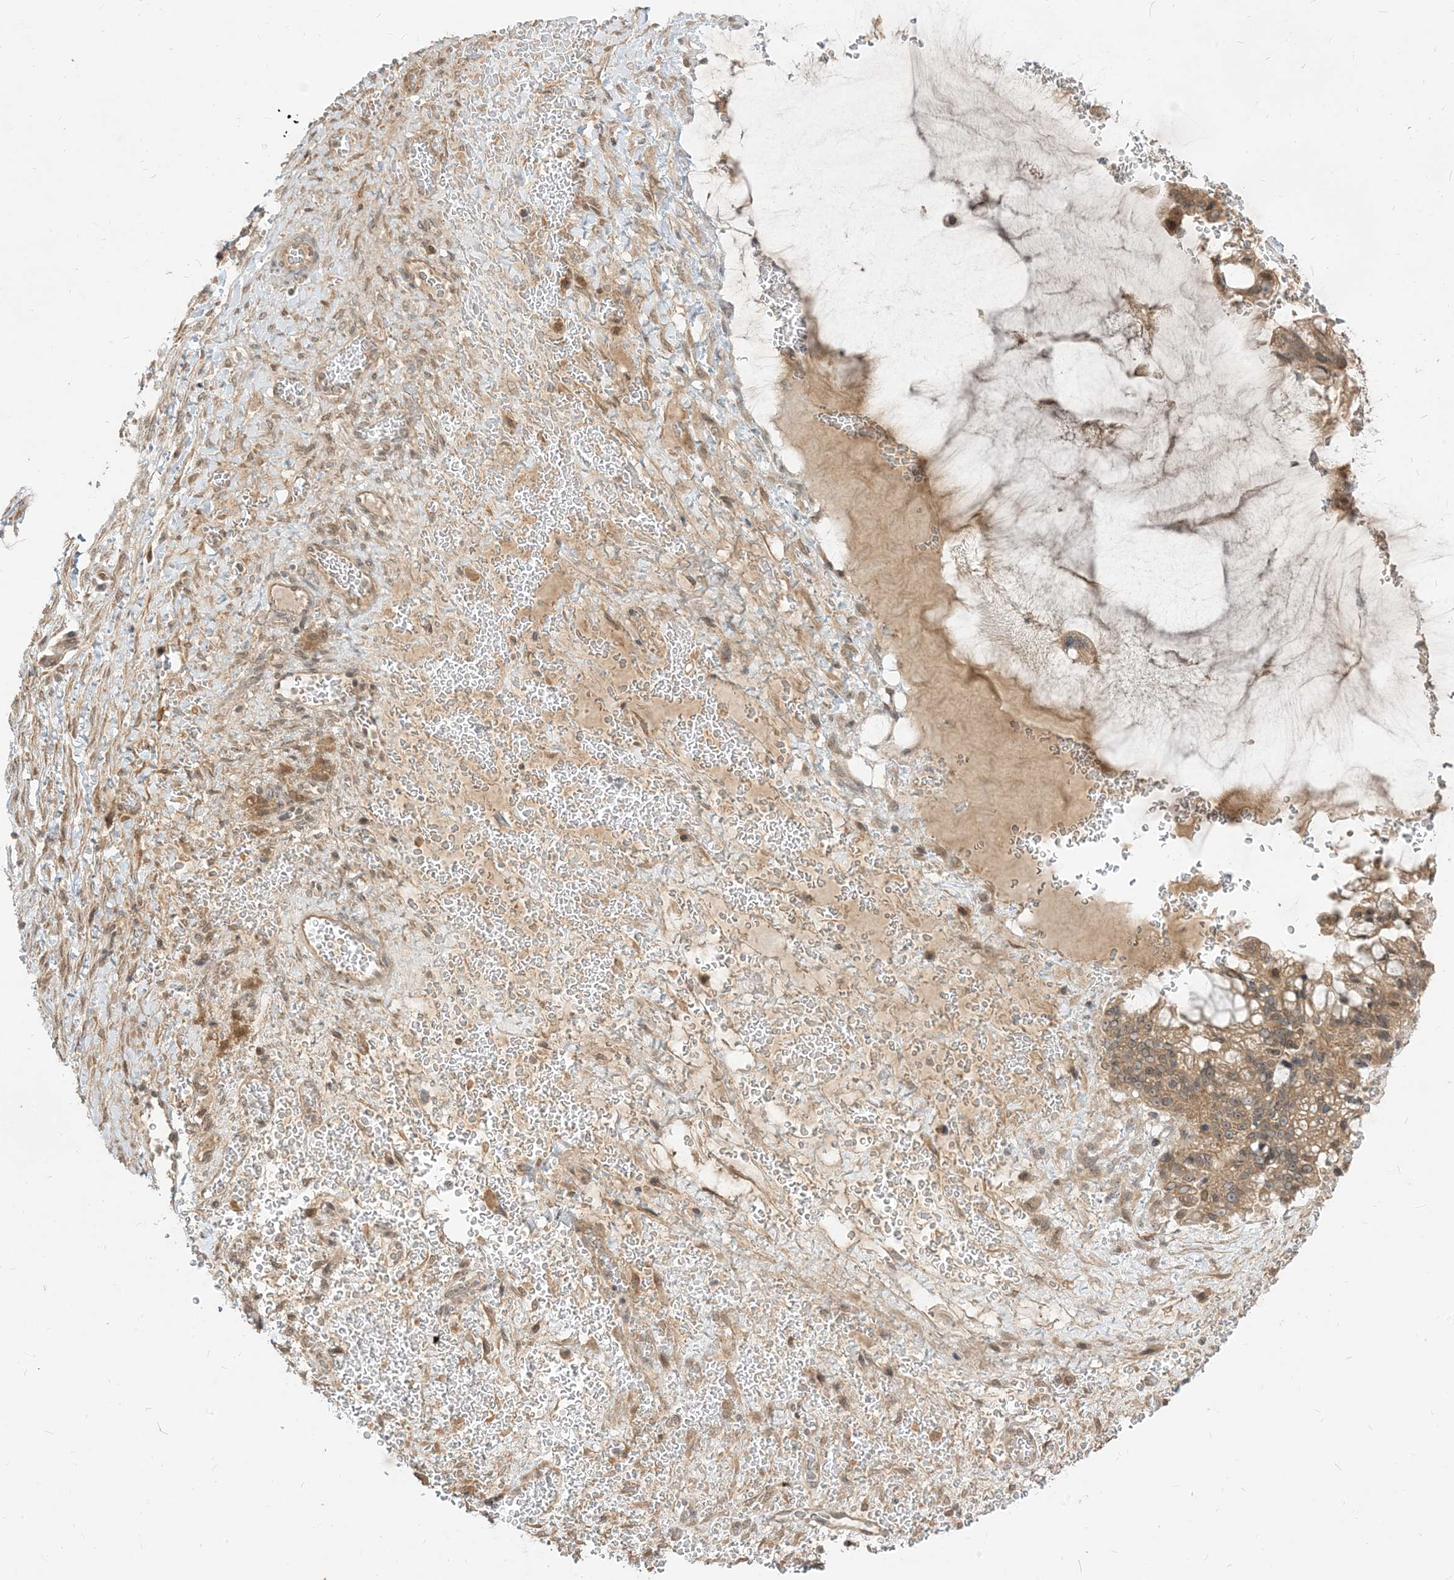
{"staining": {"intensity": "weak", "quantity": ">75%", "location": "cytoplasmic/membranous,nuclear"}, "tissue": "ovarian cancer", "cell_type": "Tumor cells", "image_type": "cancer", "snomed": [{"axis": "morphology", "description": "Cystadenocarcinoma, mucinous, NOS"}, {"axis": "topography", "description": "Ovary"}], "caption": "Immunohistochemistry image of mucinous cystadenocarcinoma (ovarian) stained for a protein (brown), which reveals low levels of weak cytoplasmic/membranous and nuclear positivity in approximately >75% of tumor cells.", "gene": "TBCC", "patient": {"sex": "female", "age": 37}}